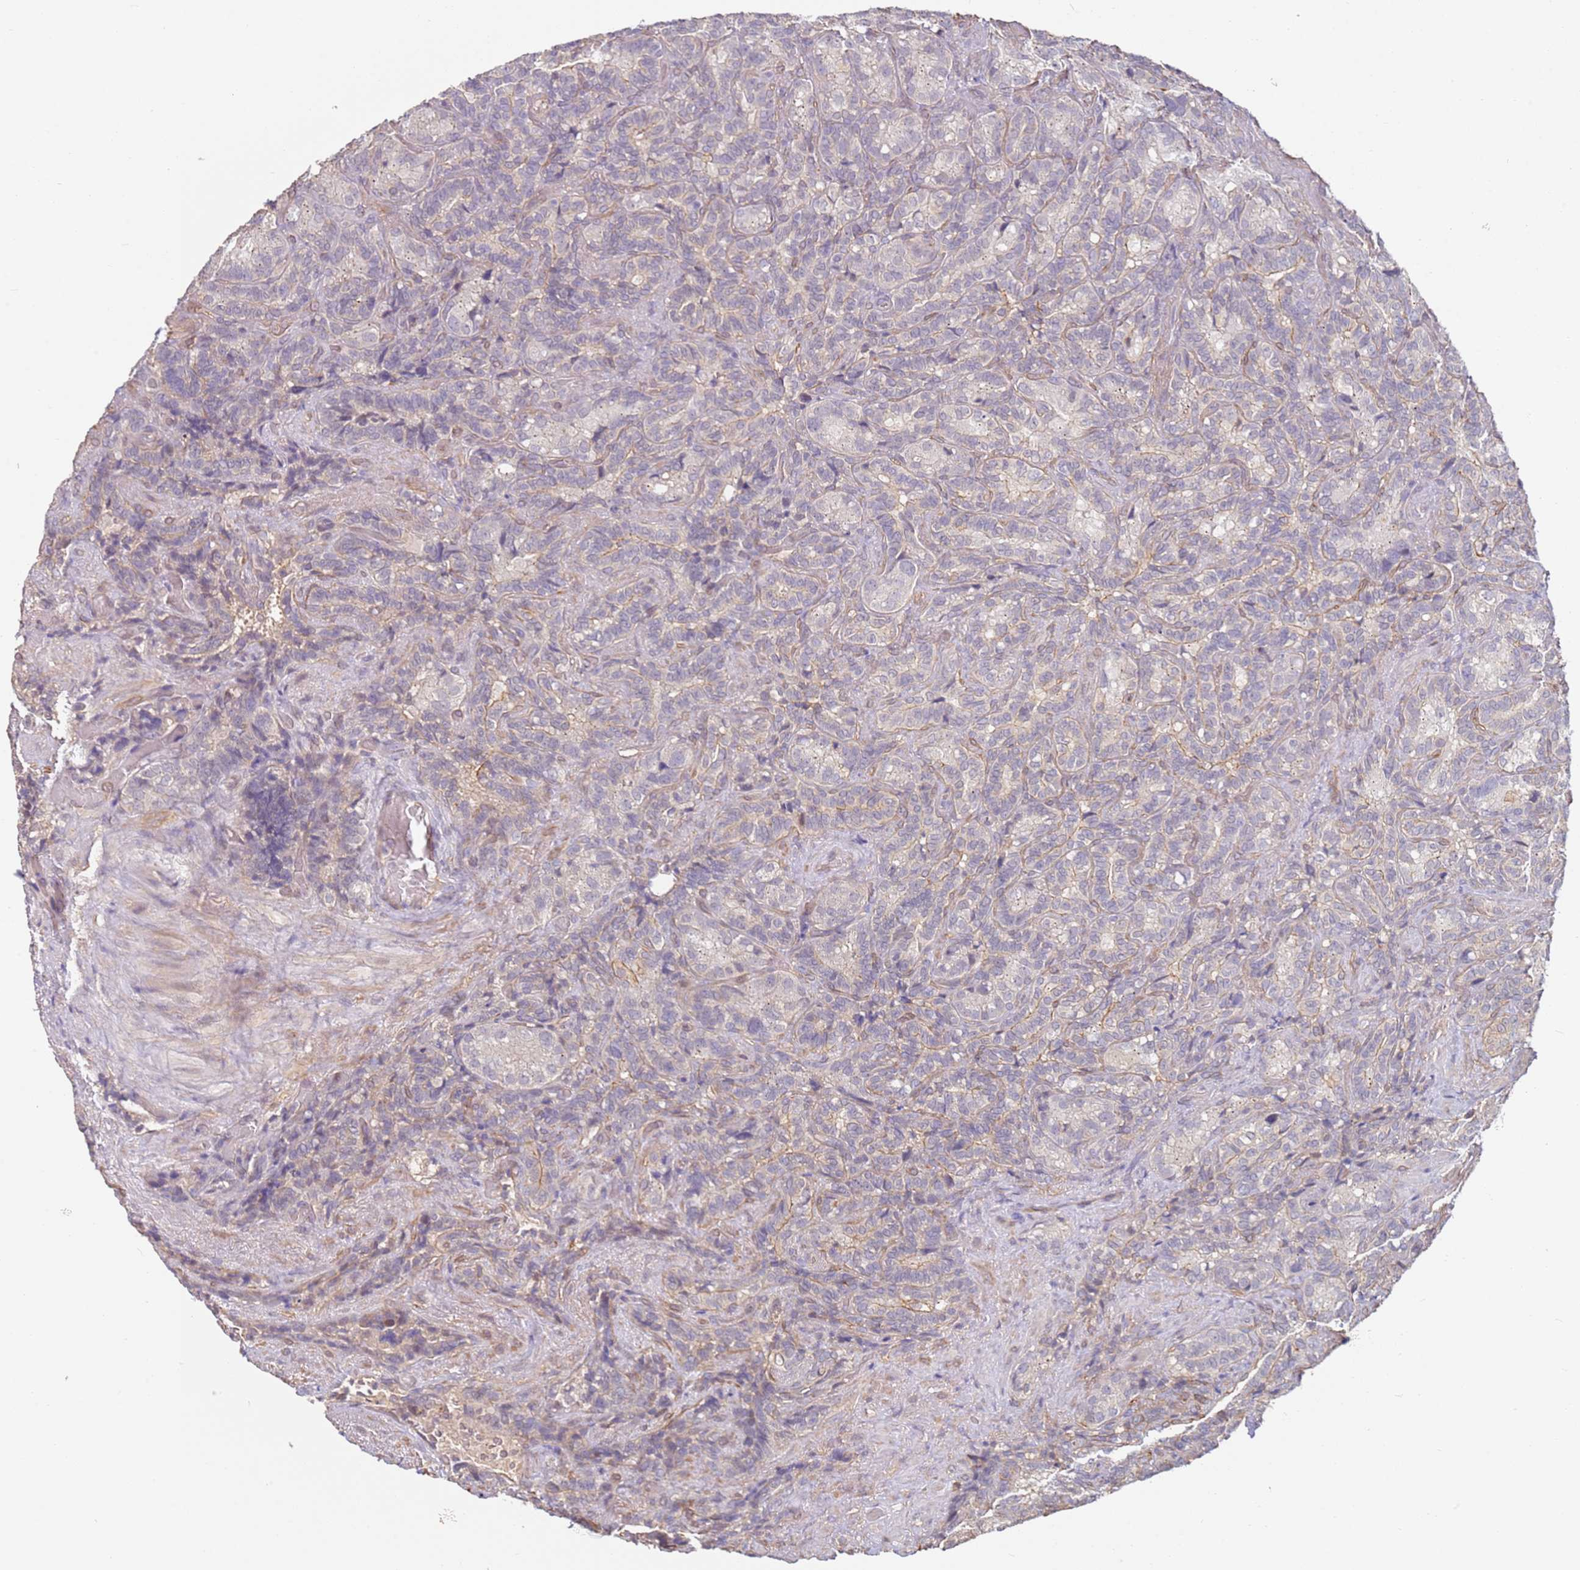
{"staining": {"intensity": "negative", "quantity": "none", "location": "none"}, "tissue": "seminal vesicle", "cell_type": "Glandular cells", "image_type": "normal", "snomed": [{"axis": "morphology", "description": "Normal tissue, NOS"}, {"axis": "topography", "description": "Seminal veicle"}], "caption": "Protein analysis of normal seminal vesicle demonstrates no significant staining in glandular cells.", "gene": "WDR93", "patient": {"sex": "male", "age": 62}}